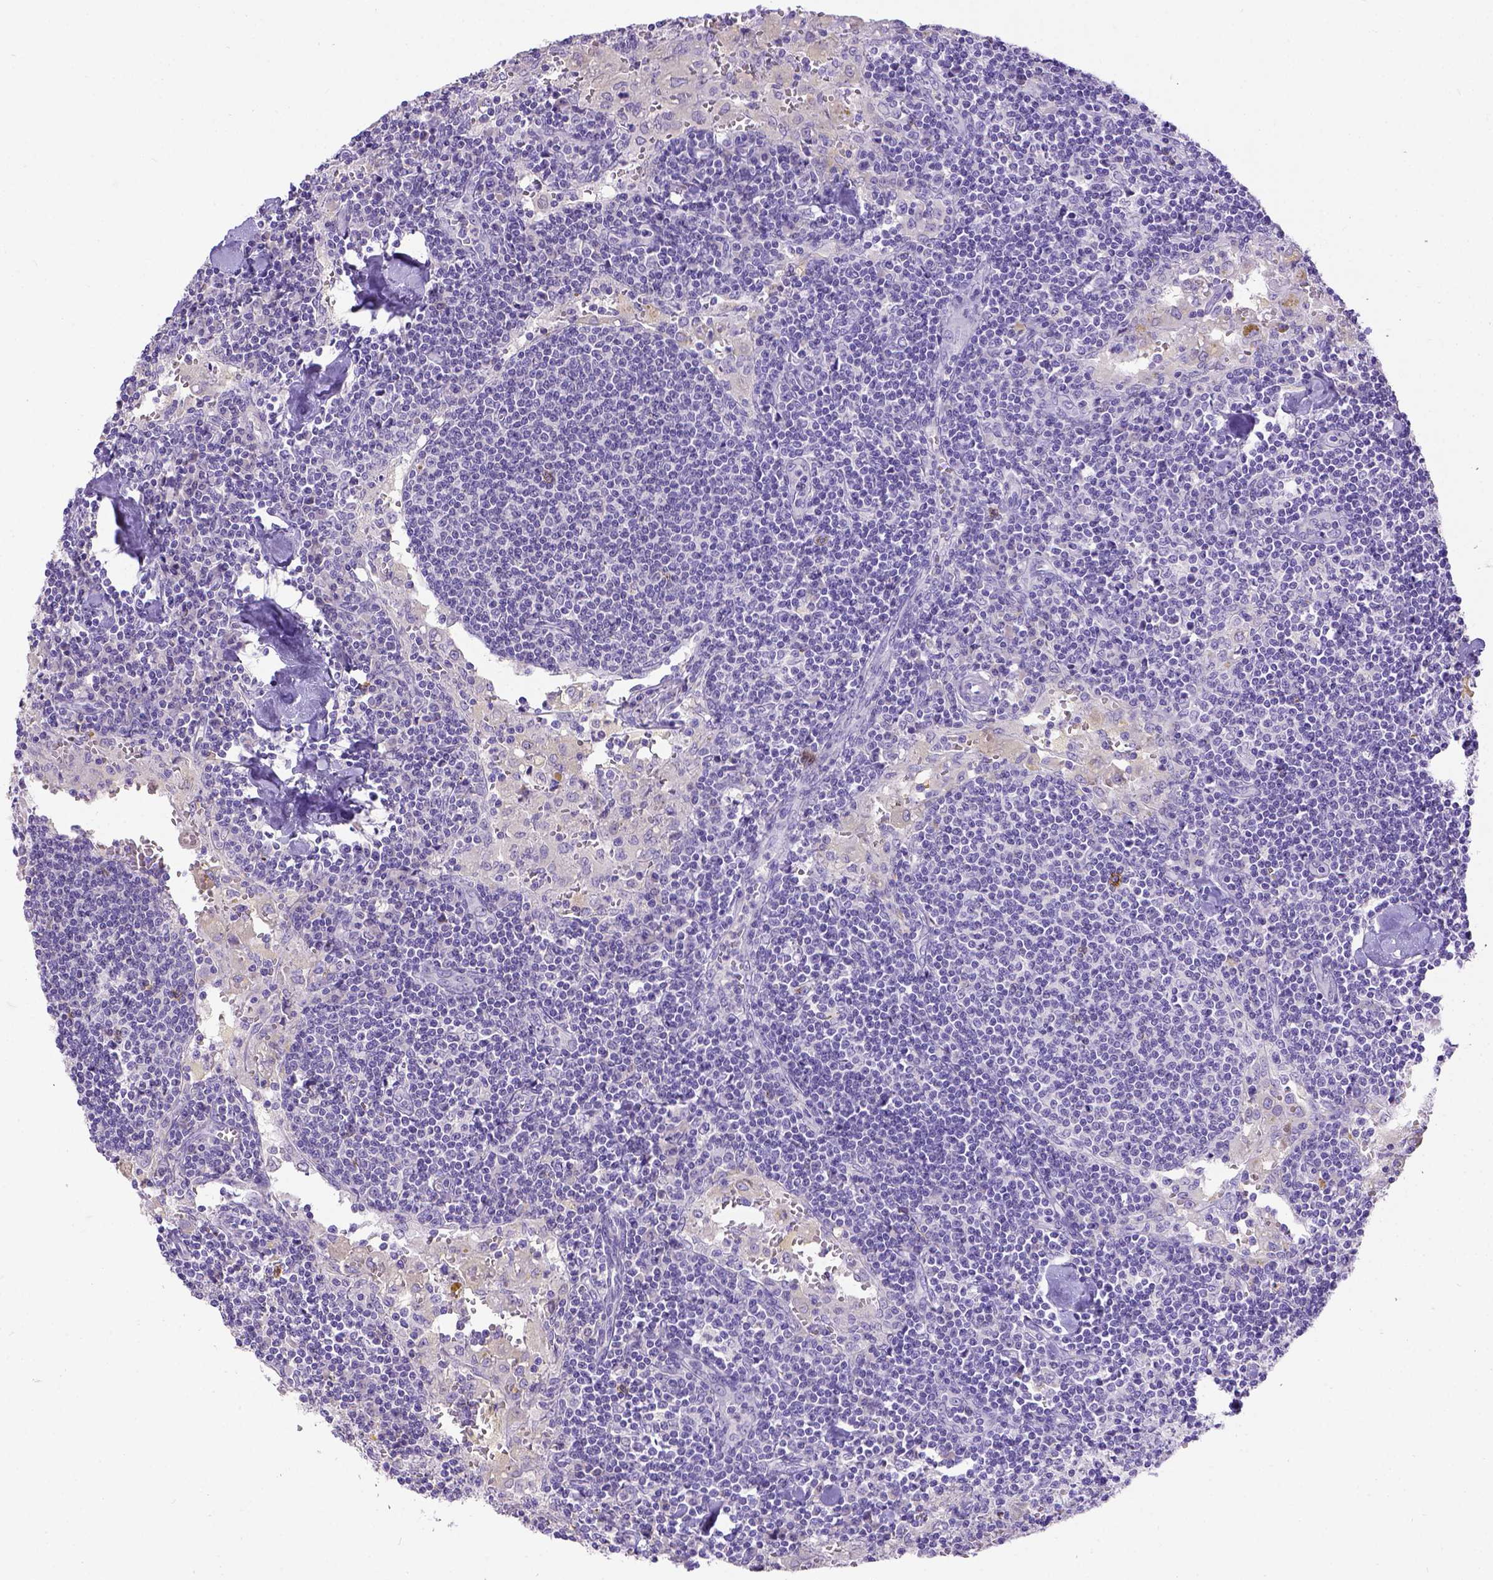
{"staining": {"intensity": "strong", "quantity": "<25%", "location": "cytoplasmic/membranous"}, "tissue": "lymph node", "cell_type": "Germinal center cells", "image_type": "normal", "snomed": [{"axis": "morphology", "description": "Normal tissue, NOS"}, {"axis": "topography", "description": "Lymph node"}], "caption": "An image of human lymph node stained for a protein reveals strong cytoplasmic/membranous brown staining in germinal center cells.", "gene": "B3GAT1", "patient": {"sex": "male", "age": 55}}